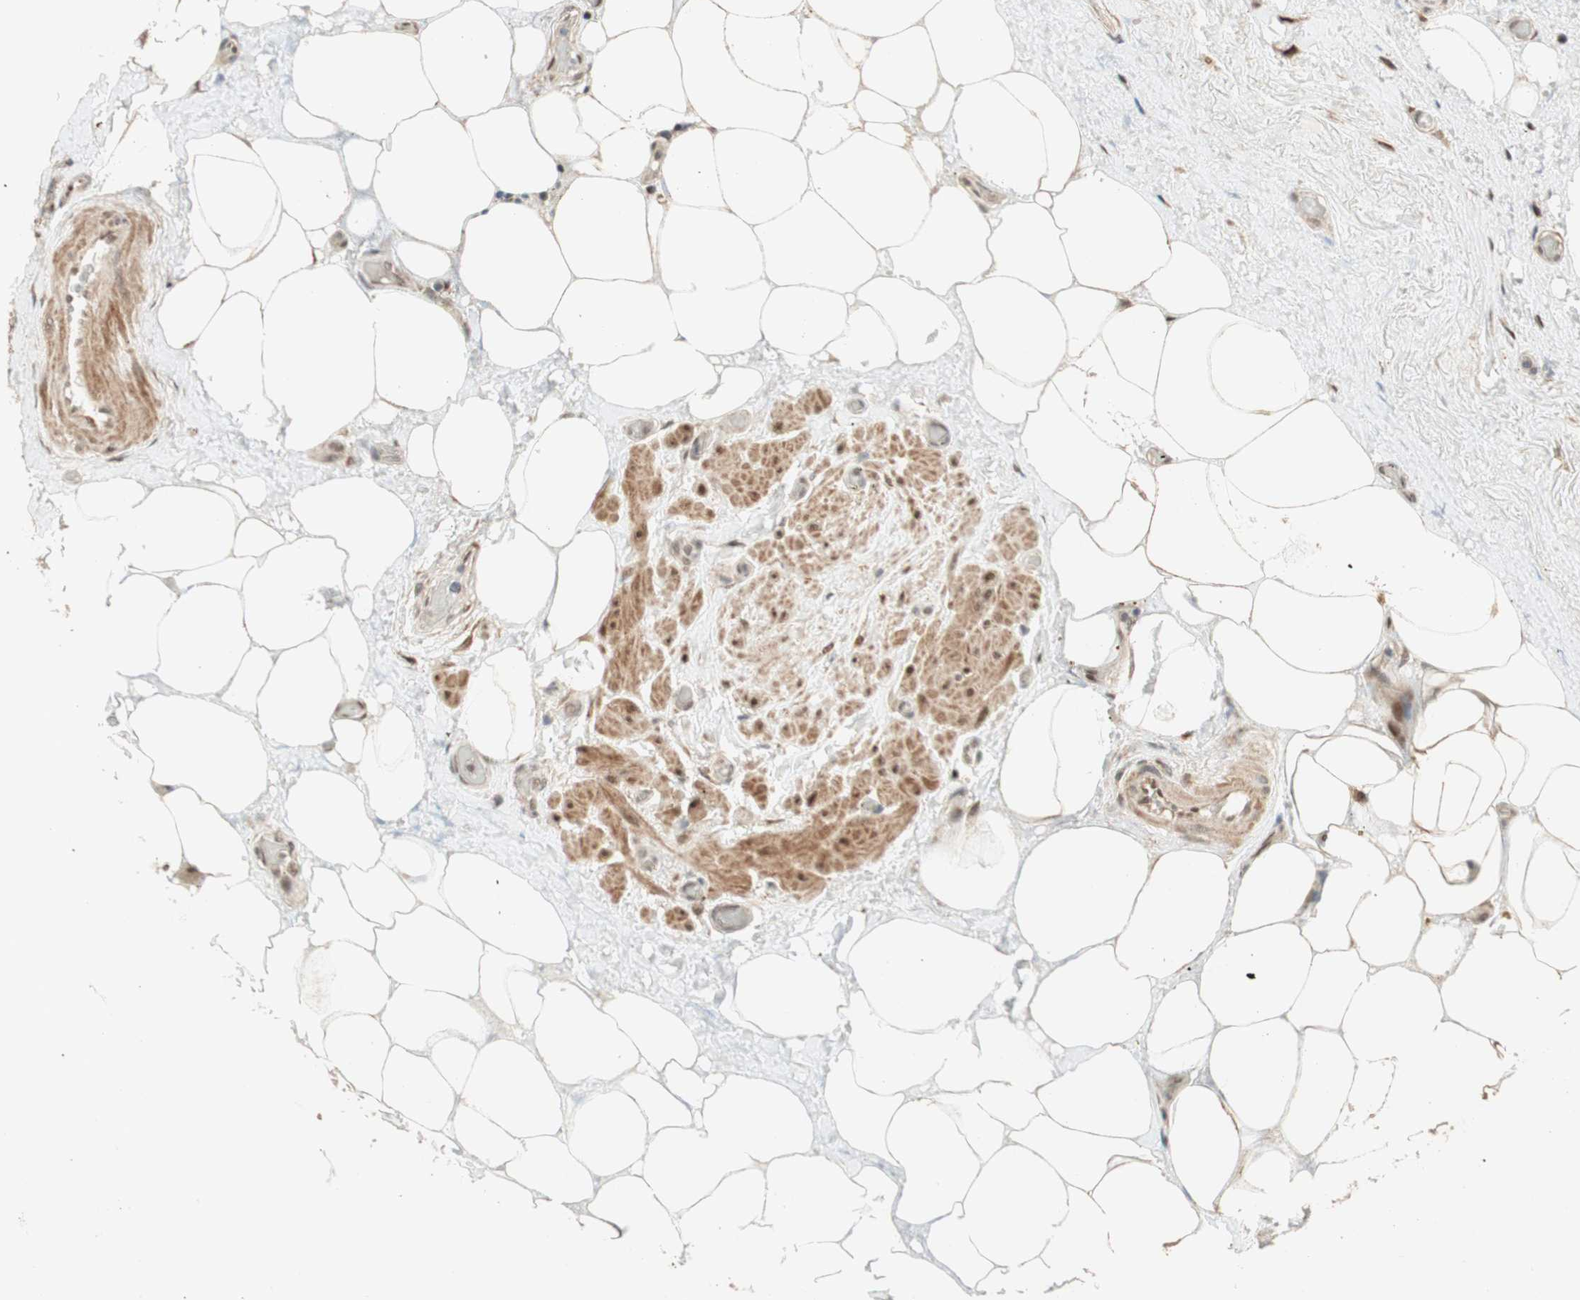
{"staining": {"intensity": "moderate", "quantity": ">75%", "location": "cytoplasmic/membranous,nuclear"}, "tissue": "thyroid cancer", "cell_type": "Tumor cells", "image_type": "cancer", "snomed": [{"axis": "morphology", "description": "Papillary adenocarcinoma, NOS"}, {"axis": "topography", "description": "Thyroid gland"}], "caption": "Human thyroid papillary adenocarcinoma stained for a protein (brown) displays moderate cytoplasmic/membranous and nuclear positive expression in approximately >75% of tumor cells.", "gene": "FOXP1", "patient": {"sex": "male", "age": 77}}